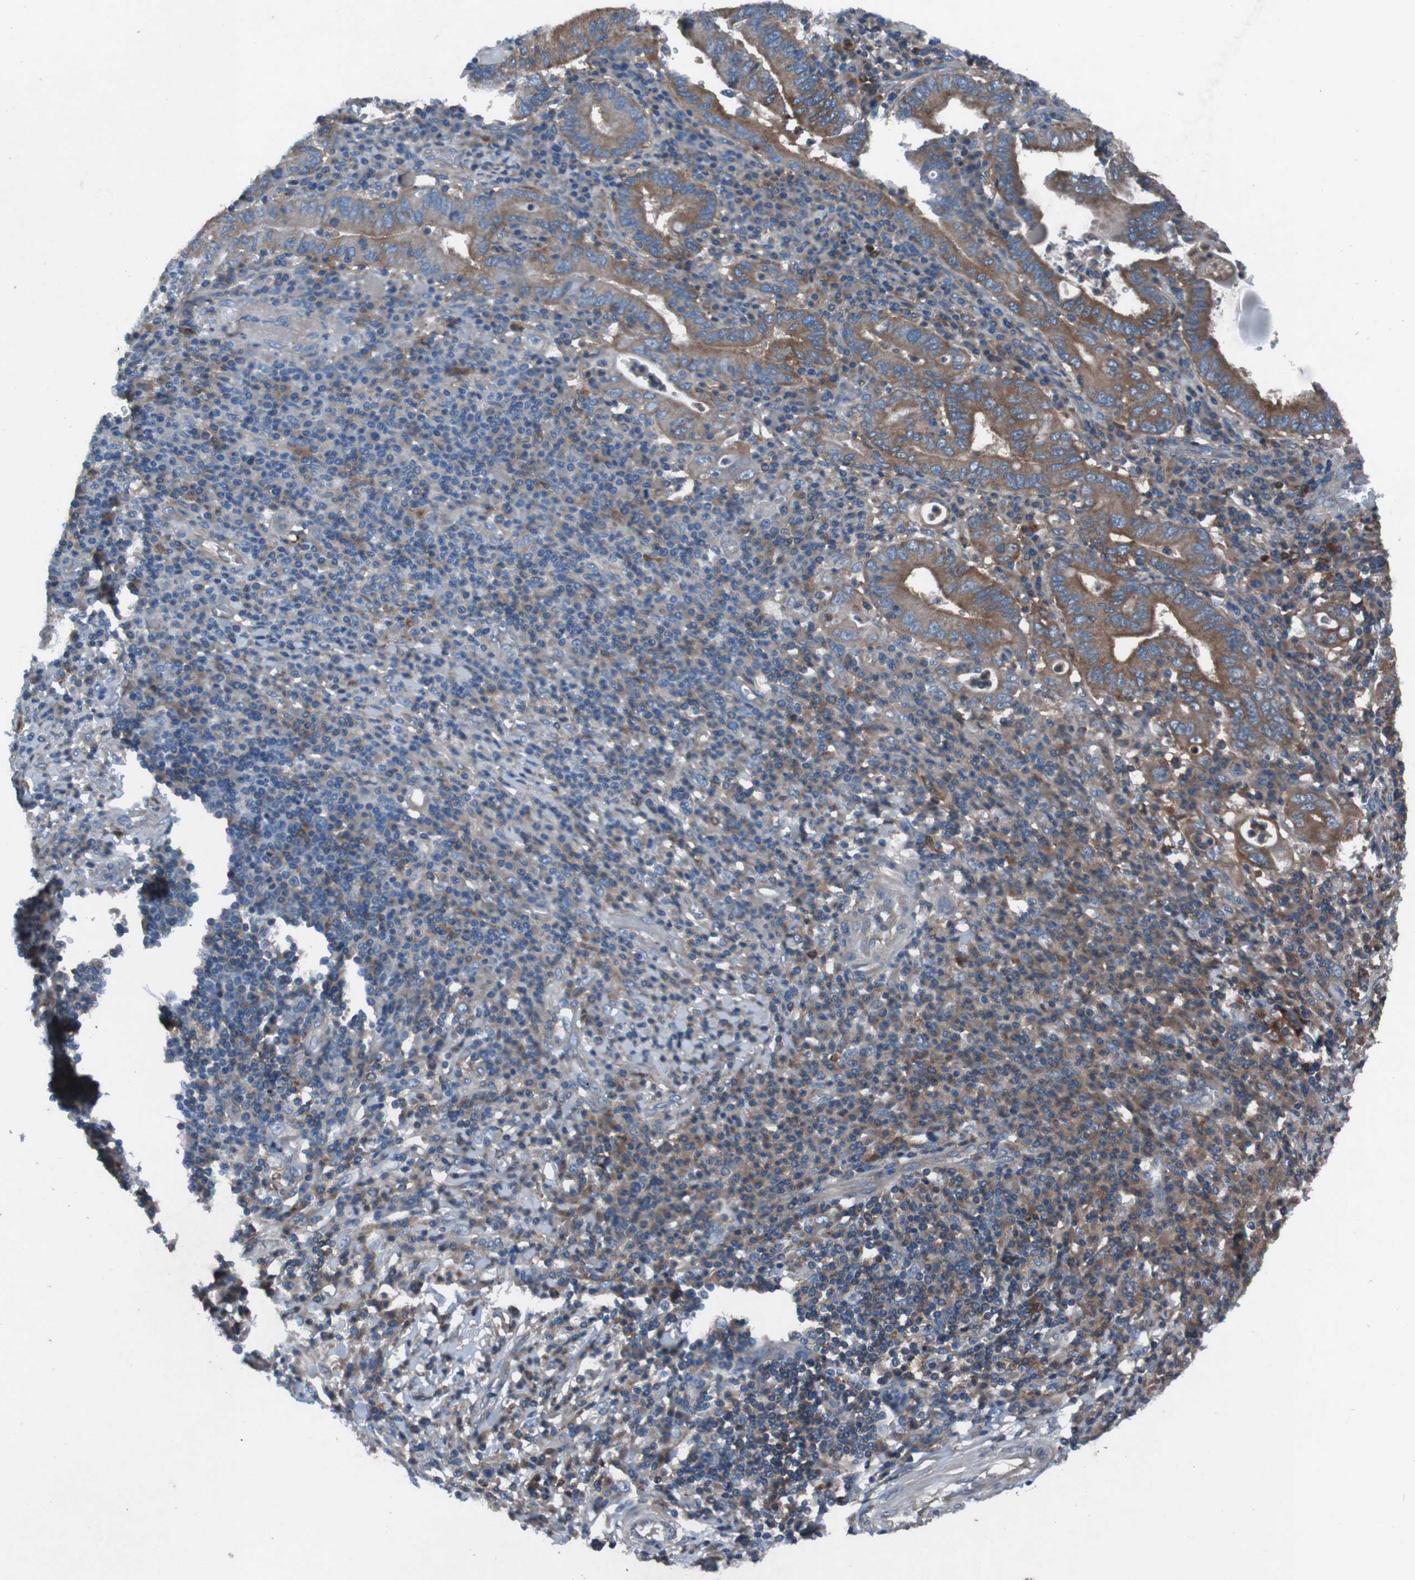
{"staining": {"intensity": "moderate", "quantity": ">75%", "location": "cytoplasmic/membranous"}, "tissue": "stomach cancer", "cell_type": "Tumor cells", "image_type": "cancer", "snomed": [{"axis": "morphology", "description": "Normal tissue, NOS"}, {"axis": "morphology", "description": "Adenocarcinoma, NOS"}, {"axis": "topography", "description": "Esophagus"}, {"axis": "topography", "description": "Stomach, upper"}, {"axis": "topography", "description": "Peripheral nerve tissue"}], "caption": "Immunohistochemical staining of human stomach adenocarcinoma reveals medium levels of moderate cytoplasmic/membranous positivity in about >75% of tumor cells.", "gene": "RAB5B", "patient": {"sex": "male", "age": 62}}